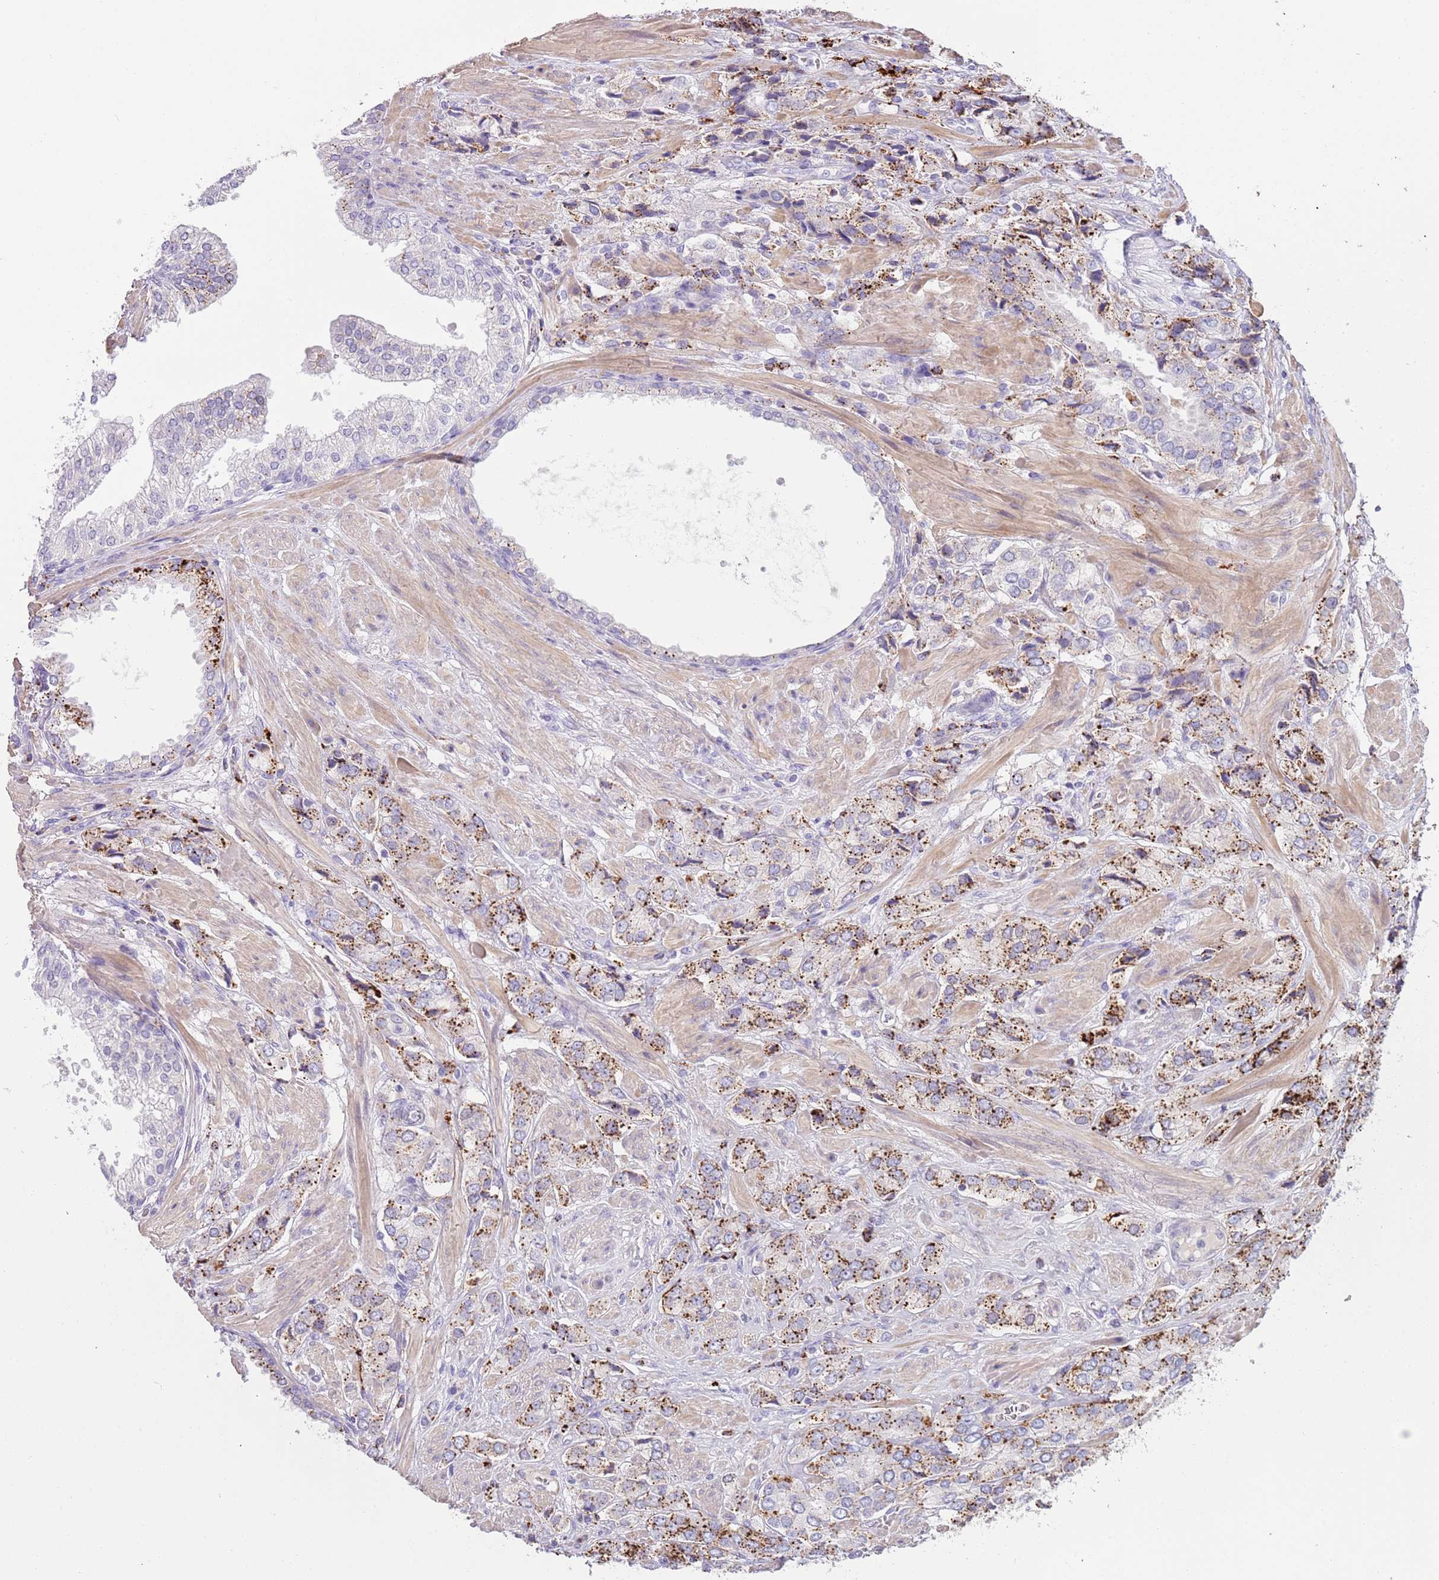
{"staining": {"intensity": "strong", "quantity": "25%-75%", "location": "cytoplasmic/membranous"}, "tissue": "prostate cancer", "cell_type": "Tumor cells", "image_type": "cancer", "snomed": [{"axis": "morphology", "description": "Adenocarcinoma, High grade"}, {"axis": "topography", "description": "Prostate and seminal vesicle, NOS"}], "caption": "High-magnification brightfield microscopy of adenocarcinoma (high-grade) (prostate) stained with DAB (3,3'-diaminobenzidine) (brown) and counterstained with hematoxylin (blue). tumor cells exhibit strong cytoplasmic/membranous positivity is appreciated in about25%-75% of cells.", "gene": "LRRN3", "patient": {"sex": "male", "age": 64}}